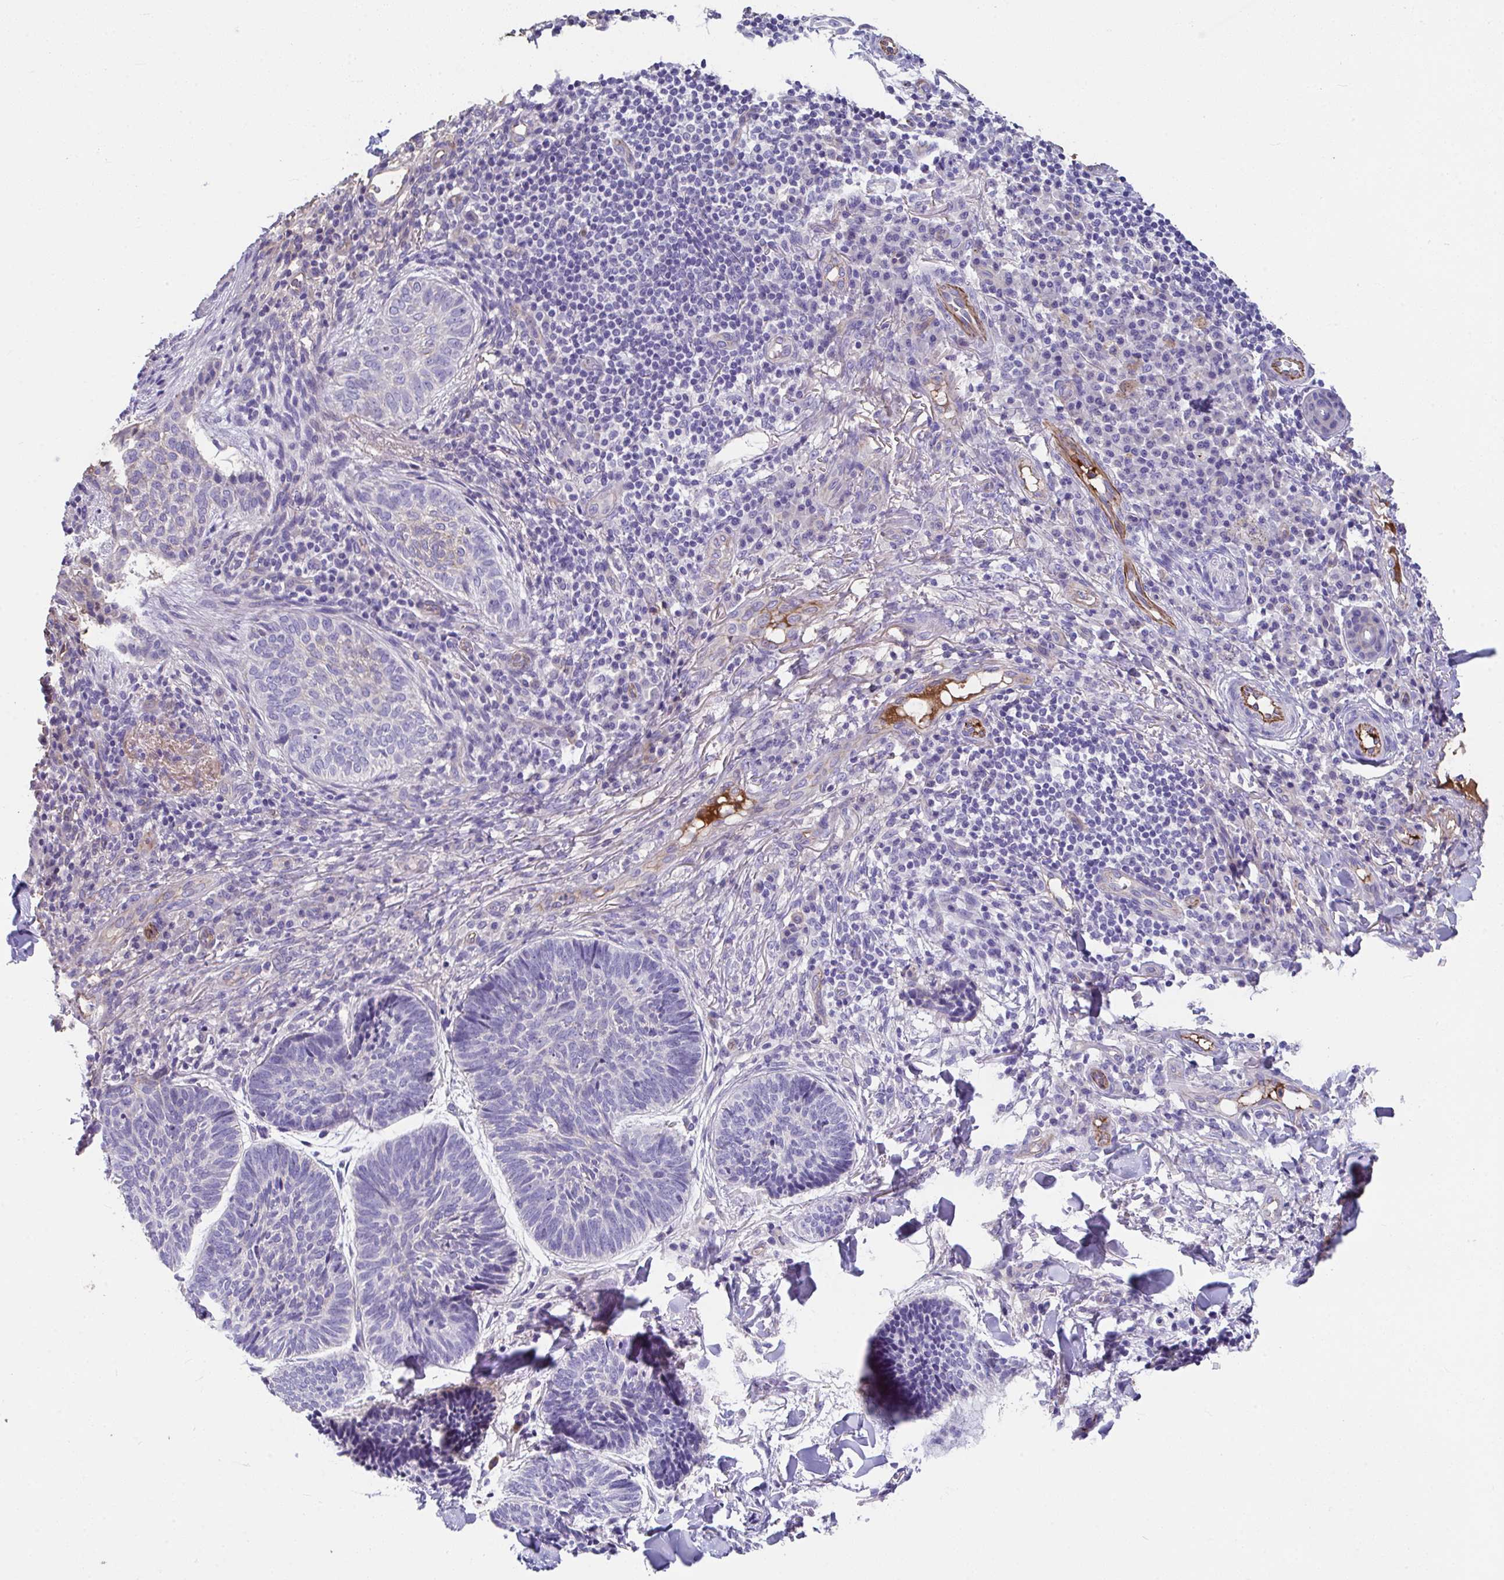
{"staining": {"intensity": "negative", "quantity": "none", "location": "none"}, "tissue": "skin cancer", "cell_type": "Tumor cells", "image_type": "cancer", "snomed": [{"axis": "morphology", "description": "Normal tissue, NOS"}, {"axis": "morphology", "description": "Basal cell carcinoma"}, {"axis": "topography", "description": "Skin"}], "caption": "This is a photomicrograph of immunohistochemistry staining of skin cancer, which shows no expression in tumor cells.", "gene": "ZNF813", "patient": {"sex": "male", "age": 50}}